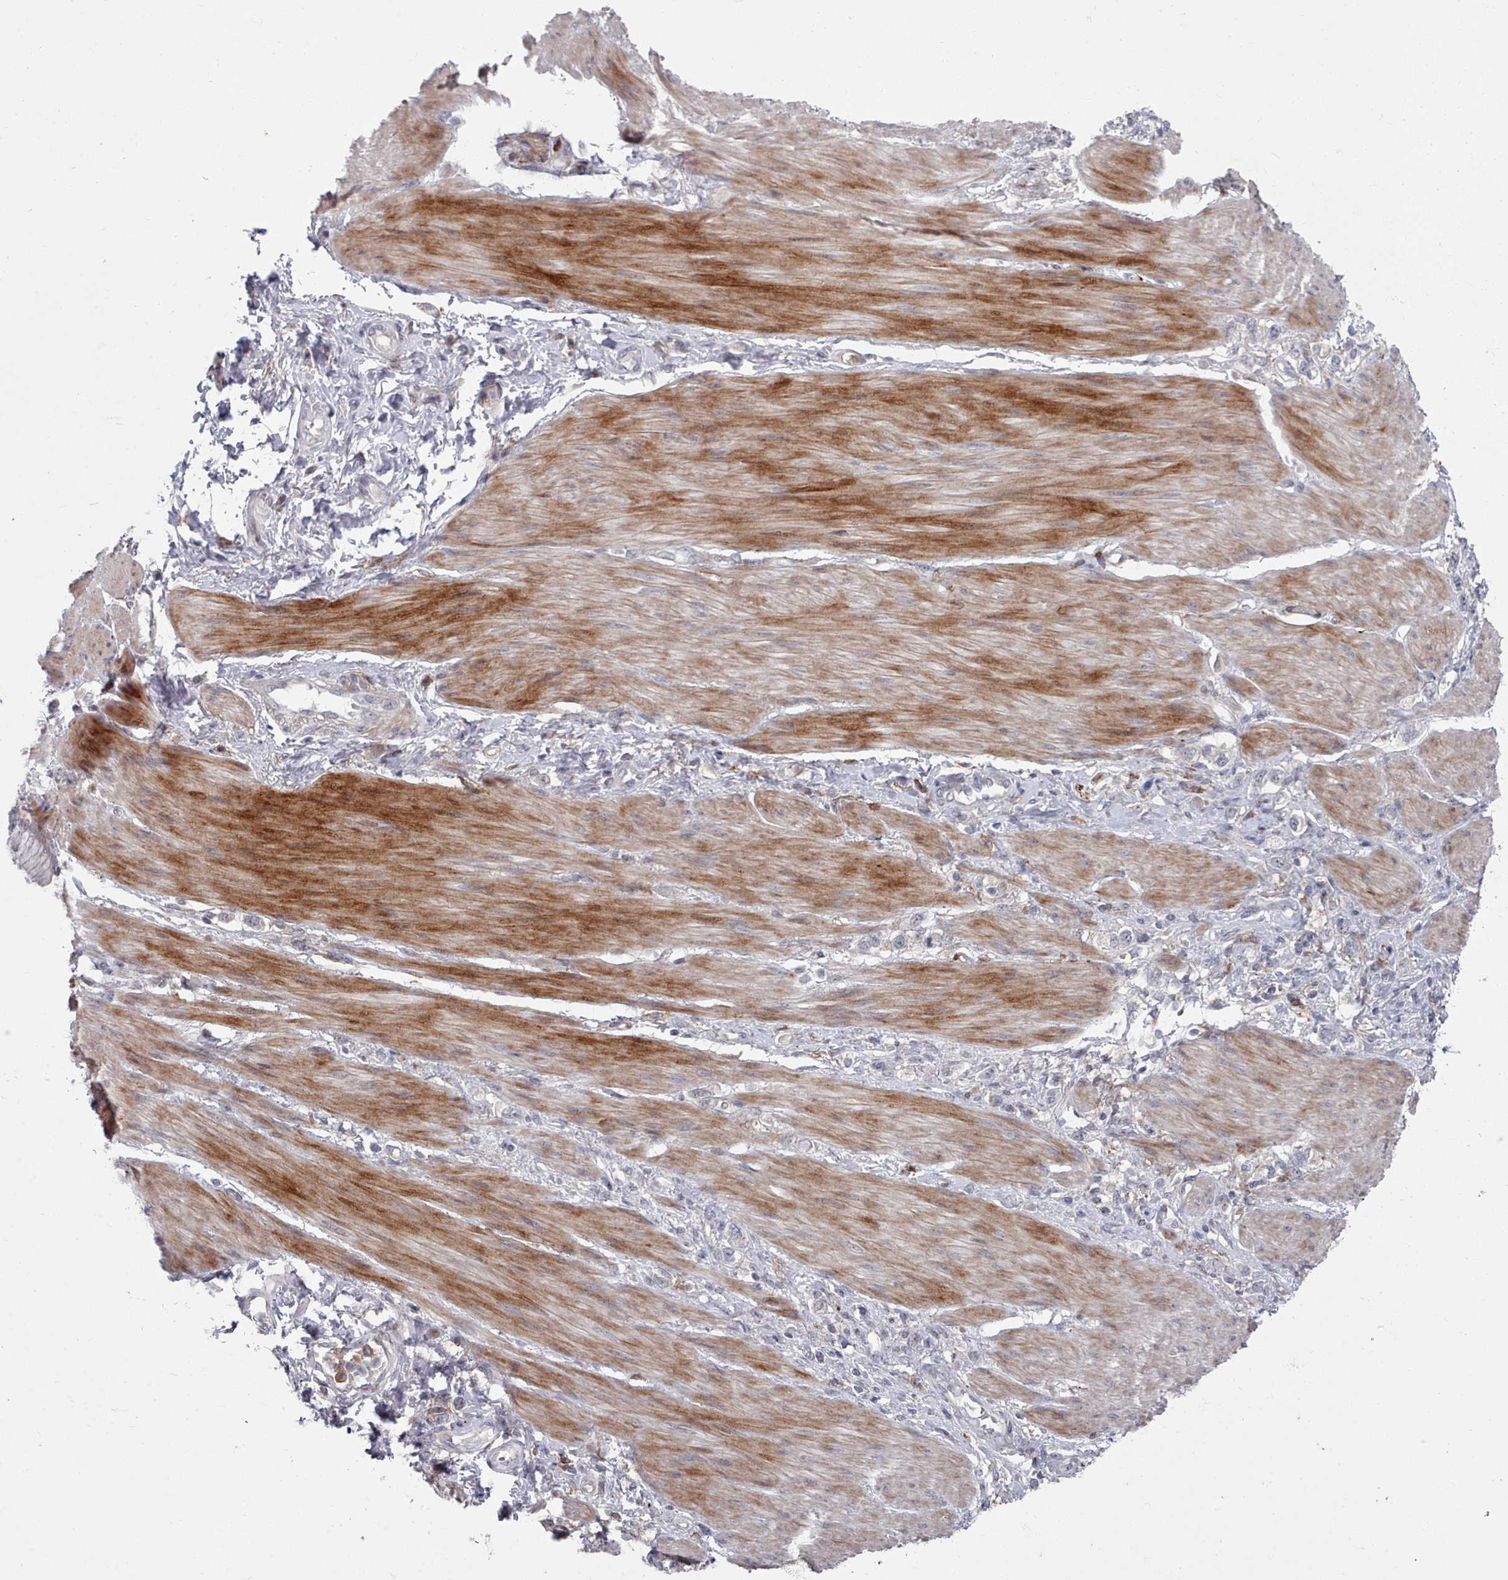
{"staining": {"intensity": "negative", "quantity": "none", "location": "none"}, "tissue": "stomach cancer", "cell_type": "Tumor cells", "image_type": "cancer", "snomed": [{"axis": "morphology", "description": "Adenocarcinoma, NOS"}, {"axis": "topography", "description": "Stomach"}], "caption": "This is an immunohistochemistry (IHC) micrograph of stomach cancer. There is no expression in tumor cells.", "gene": "COL8A2", "patient": {"sex": "female", "age": 65}}